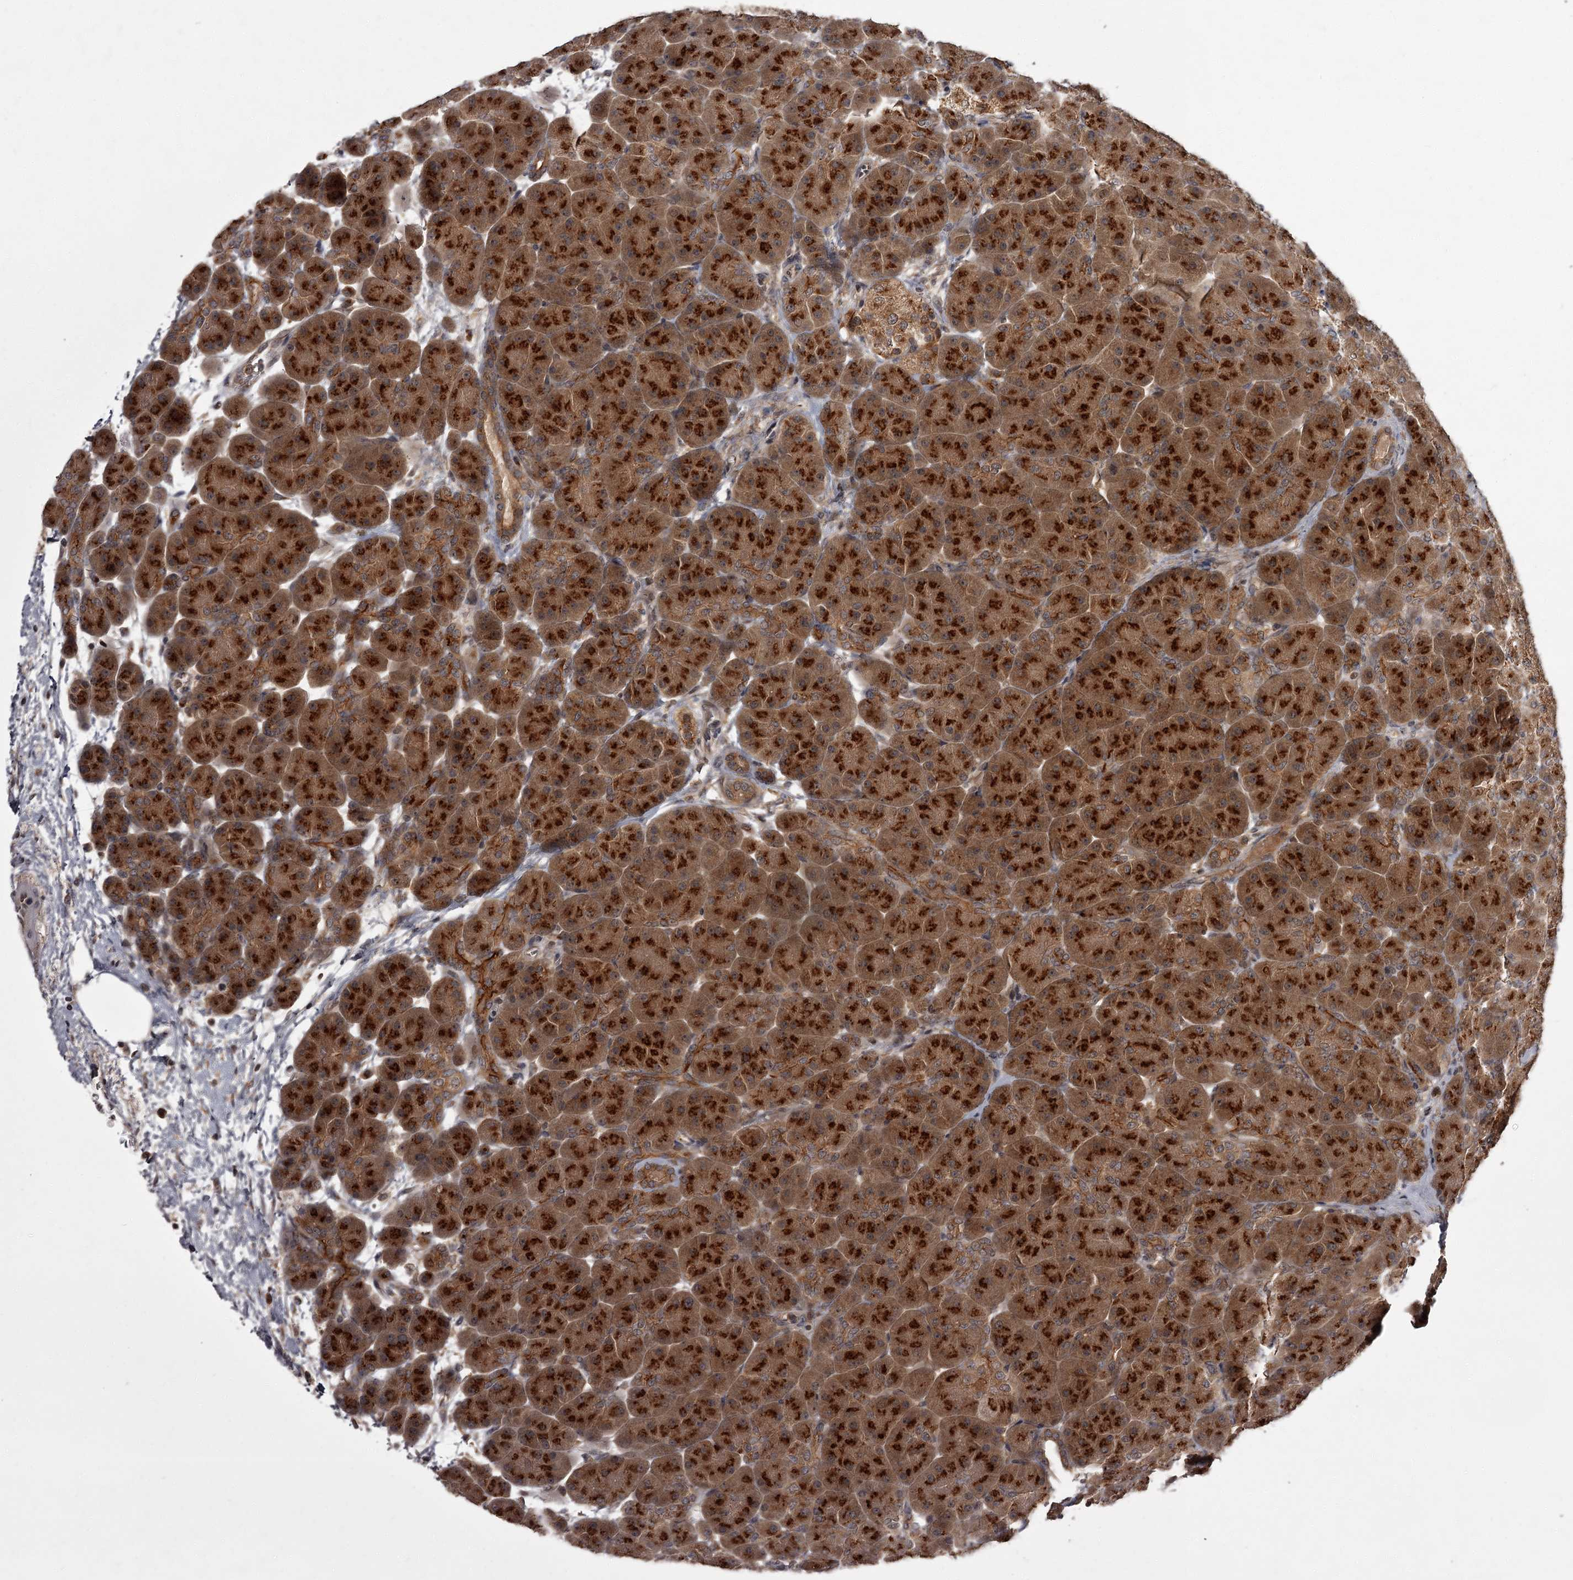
{"staining": {"intensity": "strong", "quantity": ">75%", "location": "cytoplasmic/membranous"}, "tissue": "pancreas", "cell_type": "Exocrine glandular cells", "image_type": "normal", "snomed": [{"axis": "morphology", "description": "Normal tissue, NOS"}, {"axis": "topography", "description": "Pancreas"}], "caption": "Brown immunohistochemical staining in normal human pancreas exhibits strong cytoplasmic/membranous staining in about >75% of exocrine glandular cells.", "gene": "TBC1D23", "patient": {"sex": "male", "age": 66}}